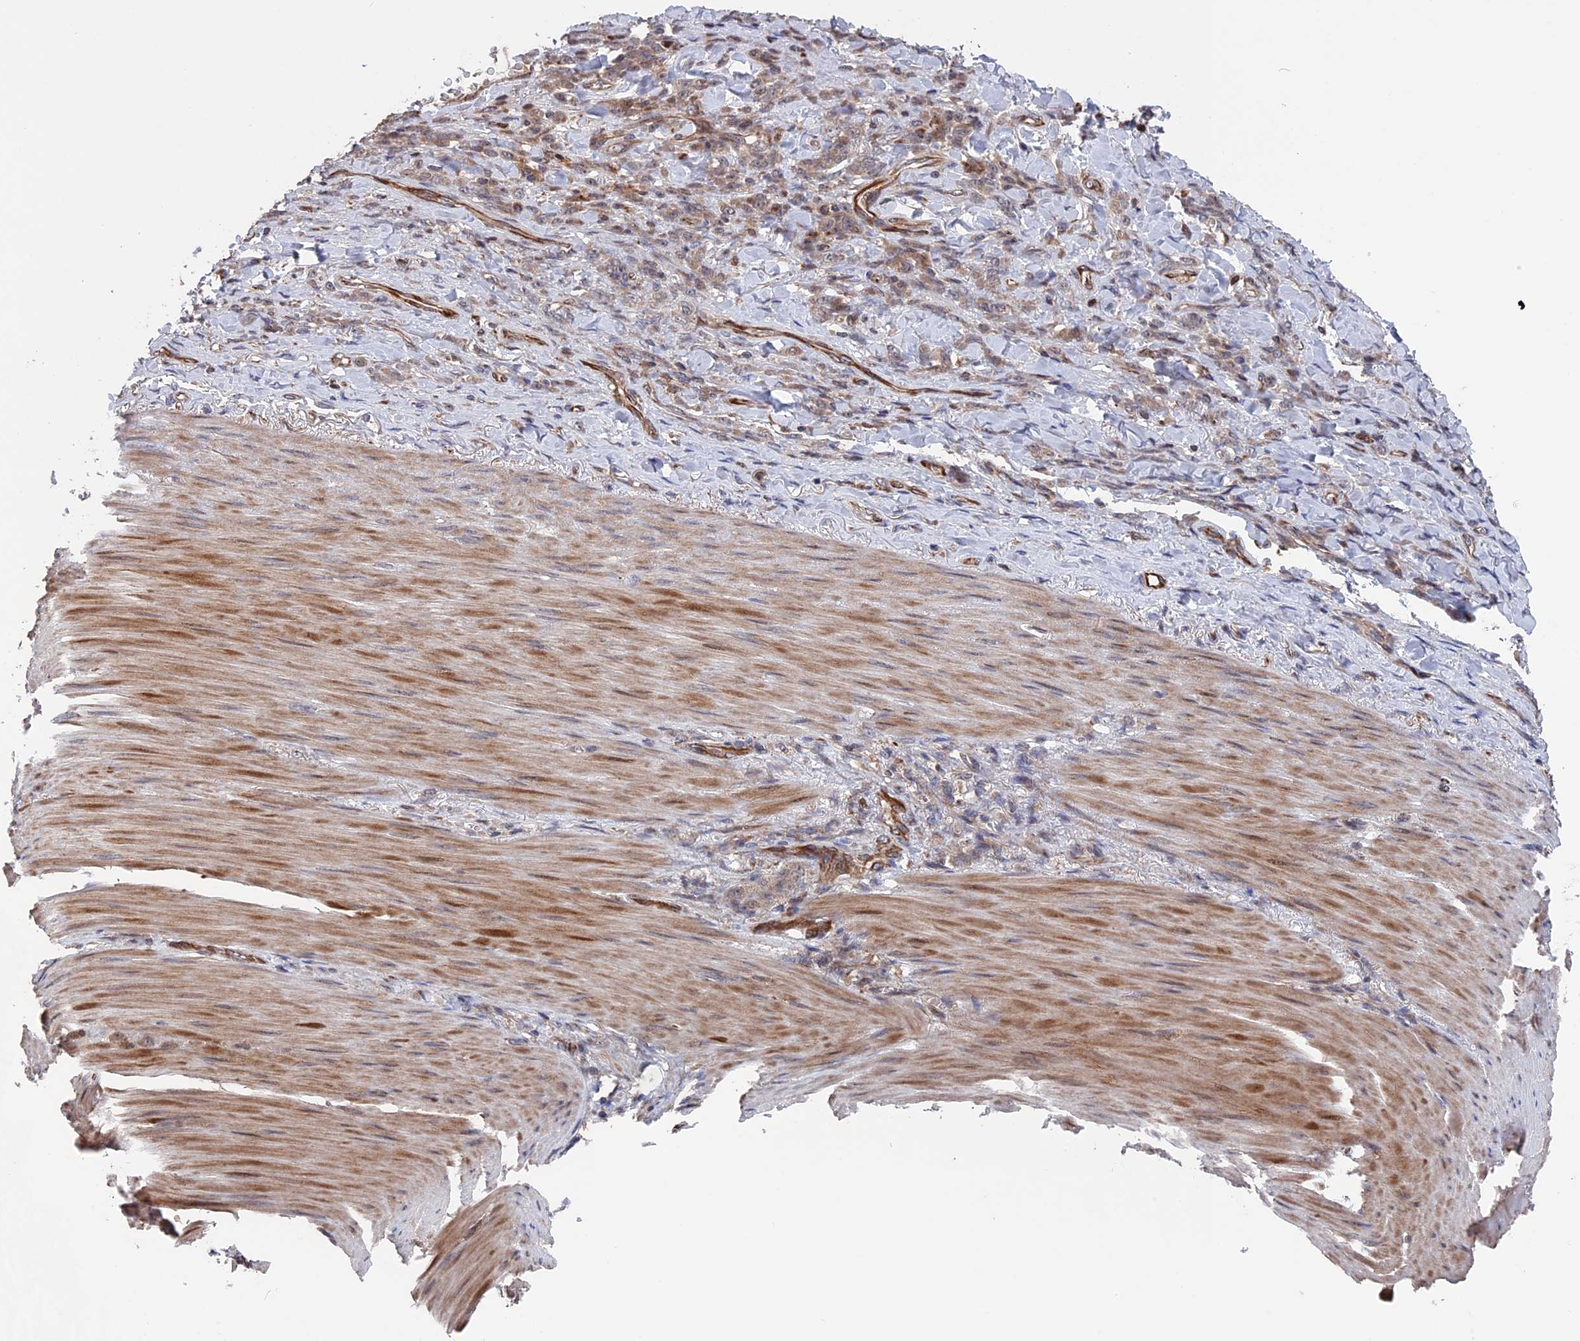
{"staining": {"intensity": "weak", "quantity": "<25%", "location": "cytoplasmic/membranous"}, "tissue": "stomach cancer", "cell_type": "Tumor cells", "image_type": "cancer", "snomed": [{"axis": "morphology", "description": "Normal tissue, NOS"}, {"axis": "morphology", "description": "Adenocarcinoma, NOS"}, {"axis": "topography", "description": "Stomach"}], "caption": "There is no significant staining in tumor cells of stomach cancer.", "gene": "PLA2G15", "patient": {"sex": "male", "age": 82}}